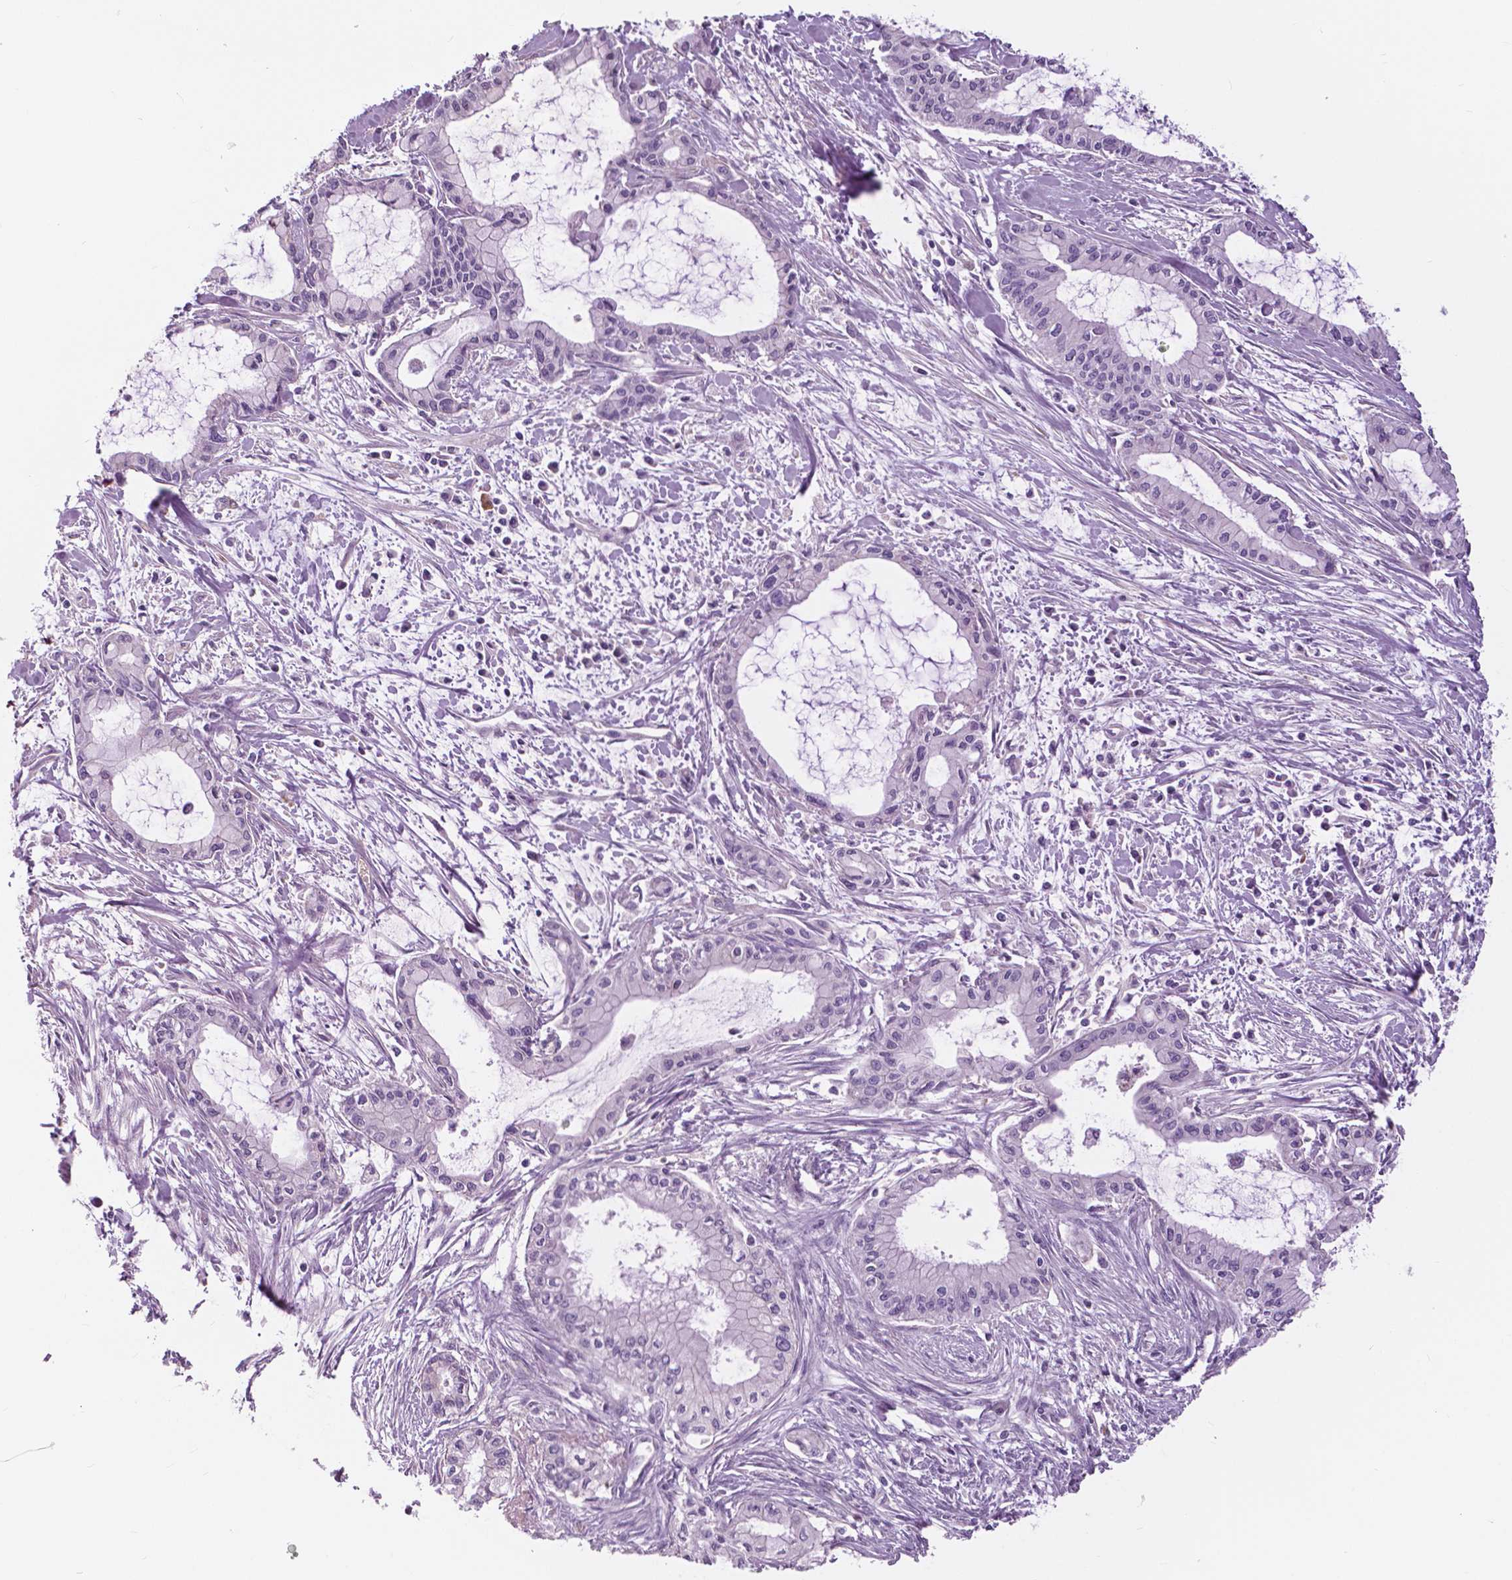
{"staining": {"intensity": "negative", "quantity": "none", "location": "none"}, "tissue": "pancreatic cancer", "cell_type": "Tumor cells", "image_type": "cancer", "snomed": [{"axis": "morphology", "description": "Adenocarcinoma, NOS"}, {"axis": "topography", "description": "Pancreas"}], "caption": "High magnification brightfield microscopy of adenocarcinoma (pancreatic) stained with DAB (brown) and counterstained with hematoxylin (blue): tumor cells show no significant positivity. (DAB immunohistochemistry visualized using brightfield microscopy, high magnification).", "gene": "SERPINI1", "patient": {"sex": "male", "age": 48}}